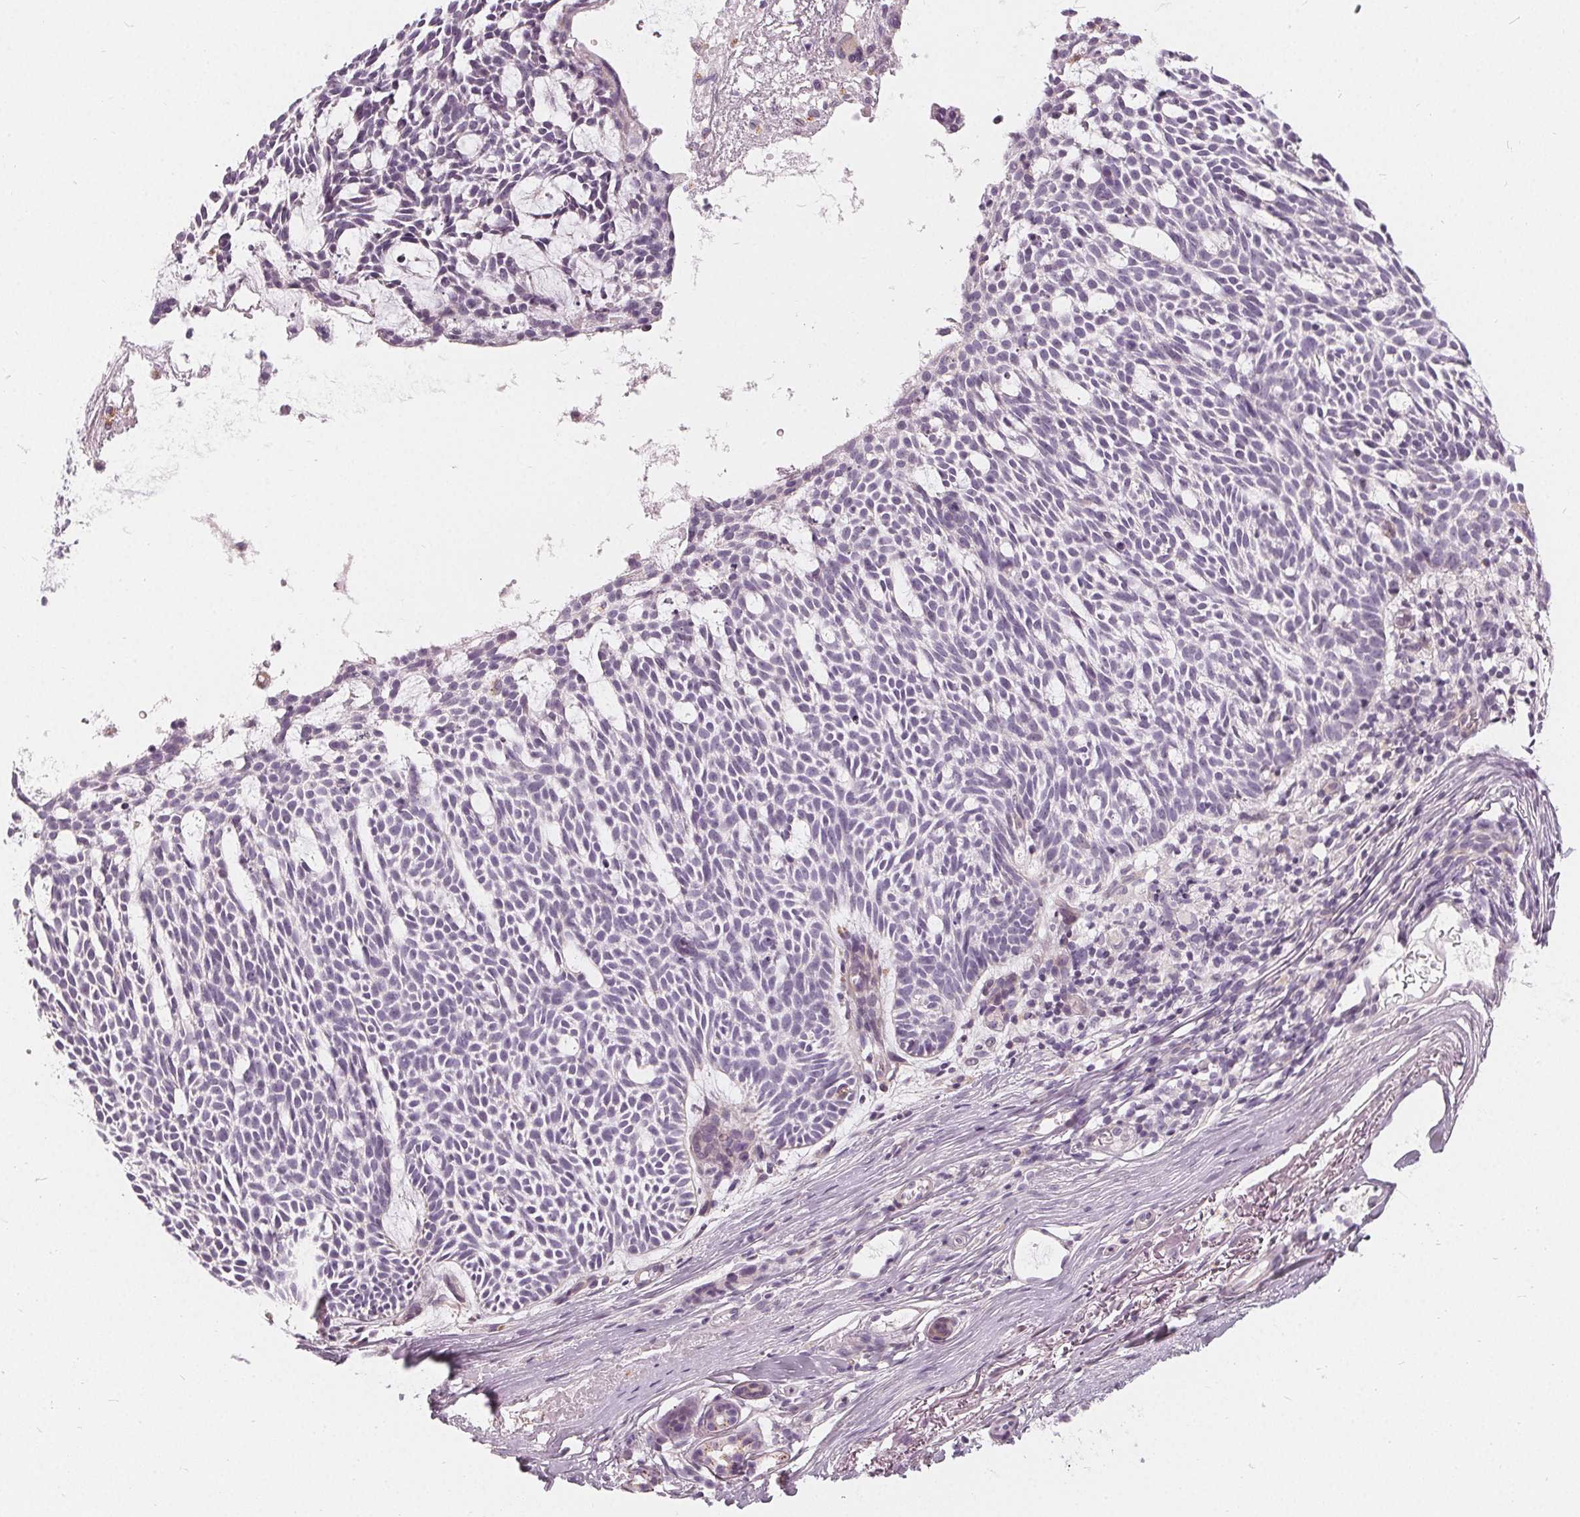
{"staining": {"intensity": "negative", "quantity": "none", "location": "none"}, "tissue": "skin cancer", "cell_type": "Tumor cells", "image_type": "cancer", "snomed": [{"axis": "morphology", "description": "Basal cell carcinoma"}, {"axis": "topography", "description": "Skin"}], "caption": "This is a photomicrograph of immunohistochemistry staining of basal cell carcinoma (skin), which shows no expression in tumor cells.", "gene": "HOPX", "patient": {"sex": "male", "age": 83}}